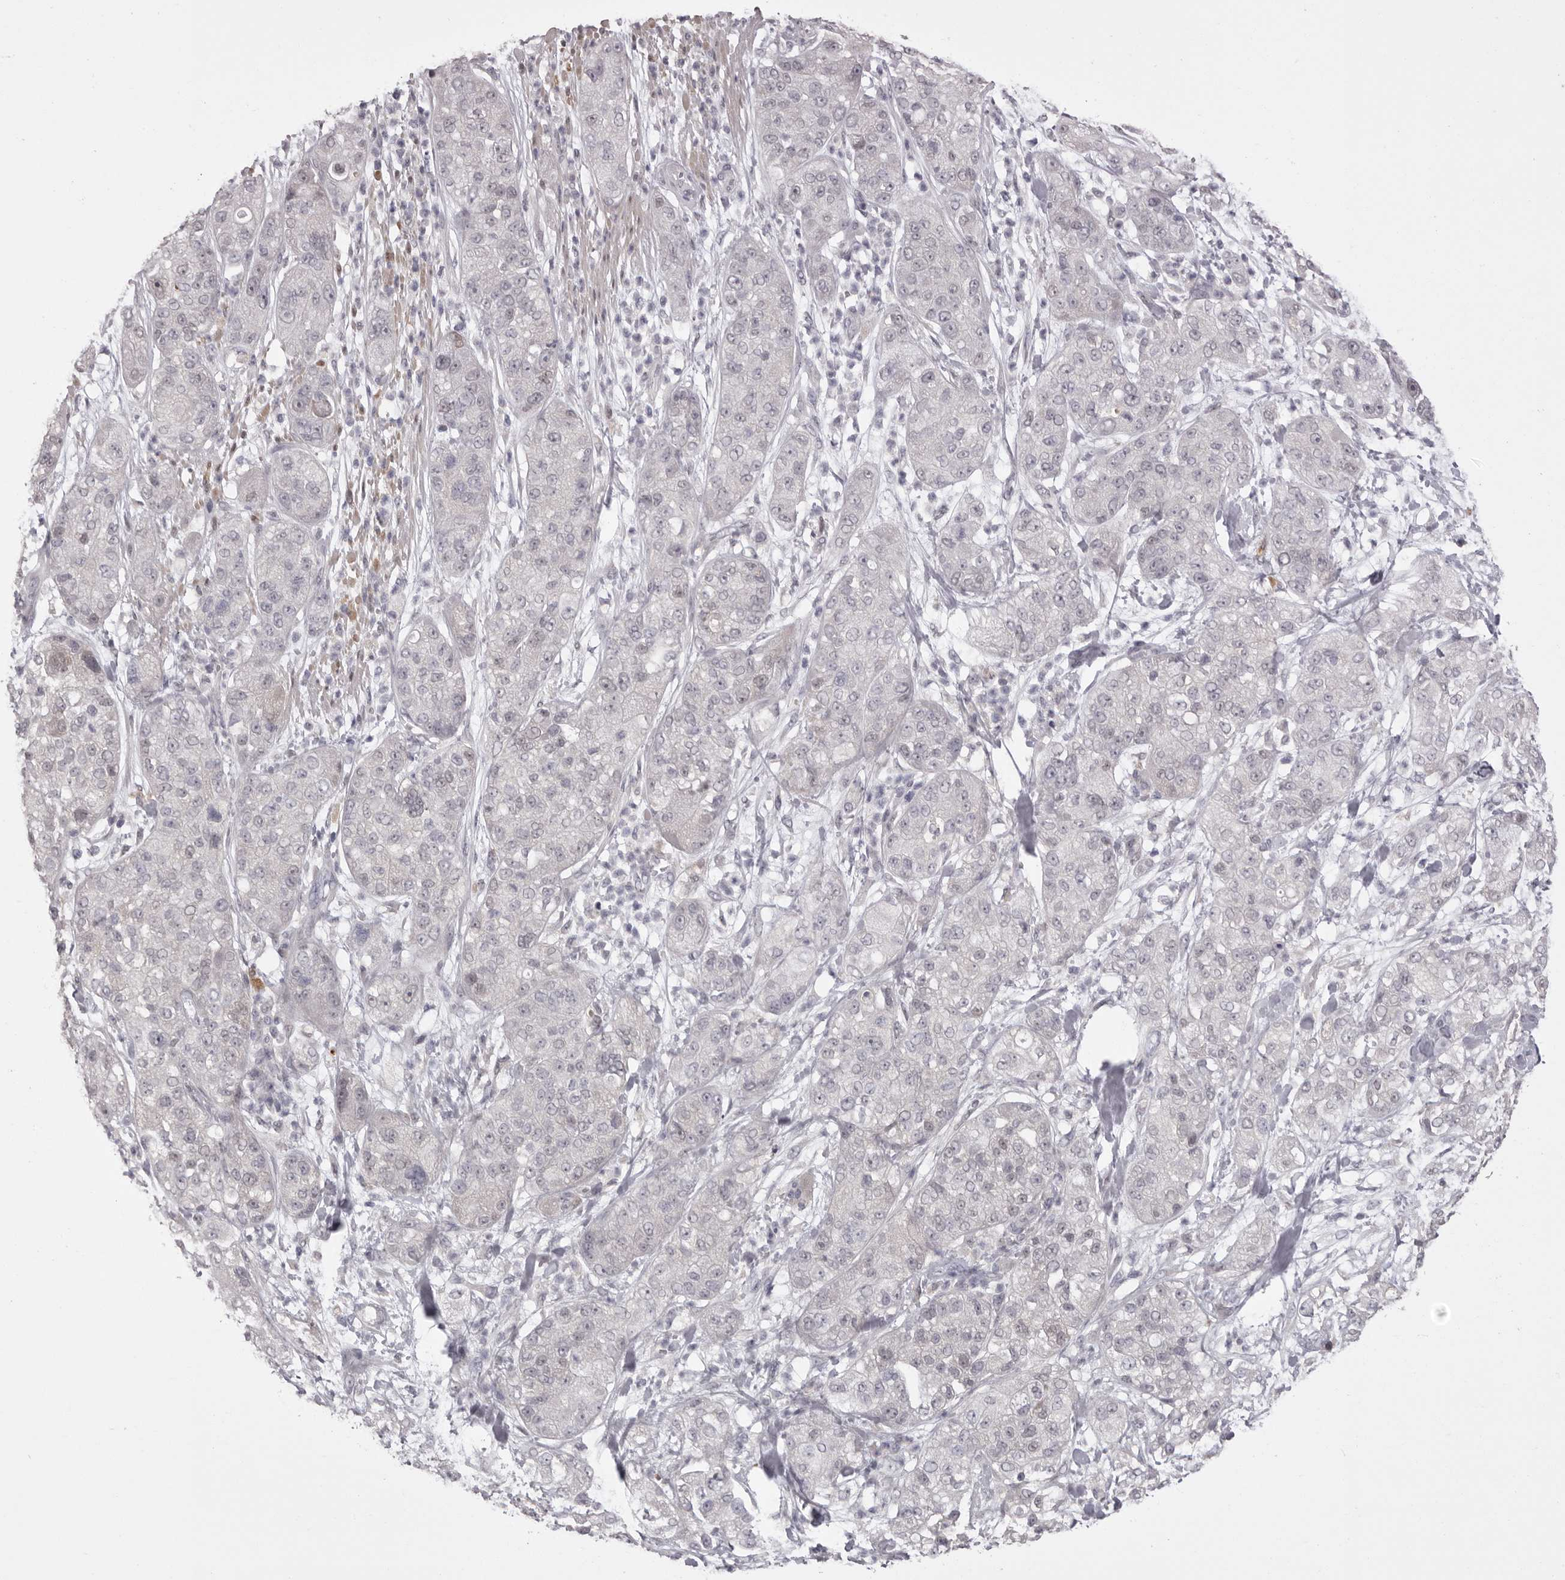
{"staining": {"intensity": "negative", "quantity": "none", "location": "none"}, "tissue": "pancreatic cancer", "cell_type": "Tumor cells", "image_type": "cancer", "snomed": [{"axis": "morphology", "description": "Adenocarcinoma, NOS"}, {"axis": "topography", "description": "Pancreas"}], "caption": "The IHC image has no significant staining in tumor cells of adenocarcinoma (pancreatic) tissue. The staining was performed using DAB (3,3'-diaminobenzidine) to visualize the protein expression in brown, while the nuclei were stained in blue with hematoxylin (Magnification: 20x).", "gene": "MDH1", "patient": {"sex": "female", "age": 78}}